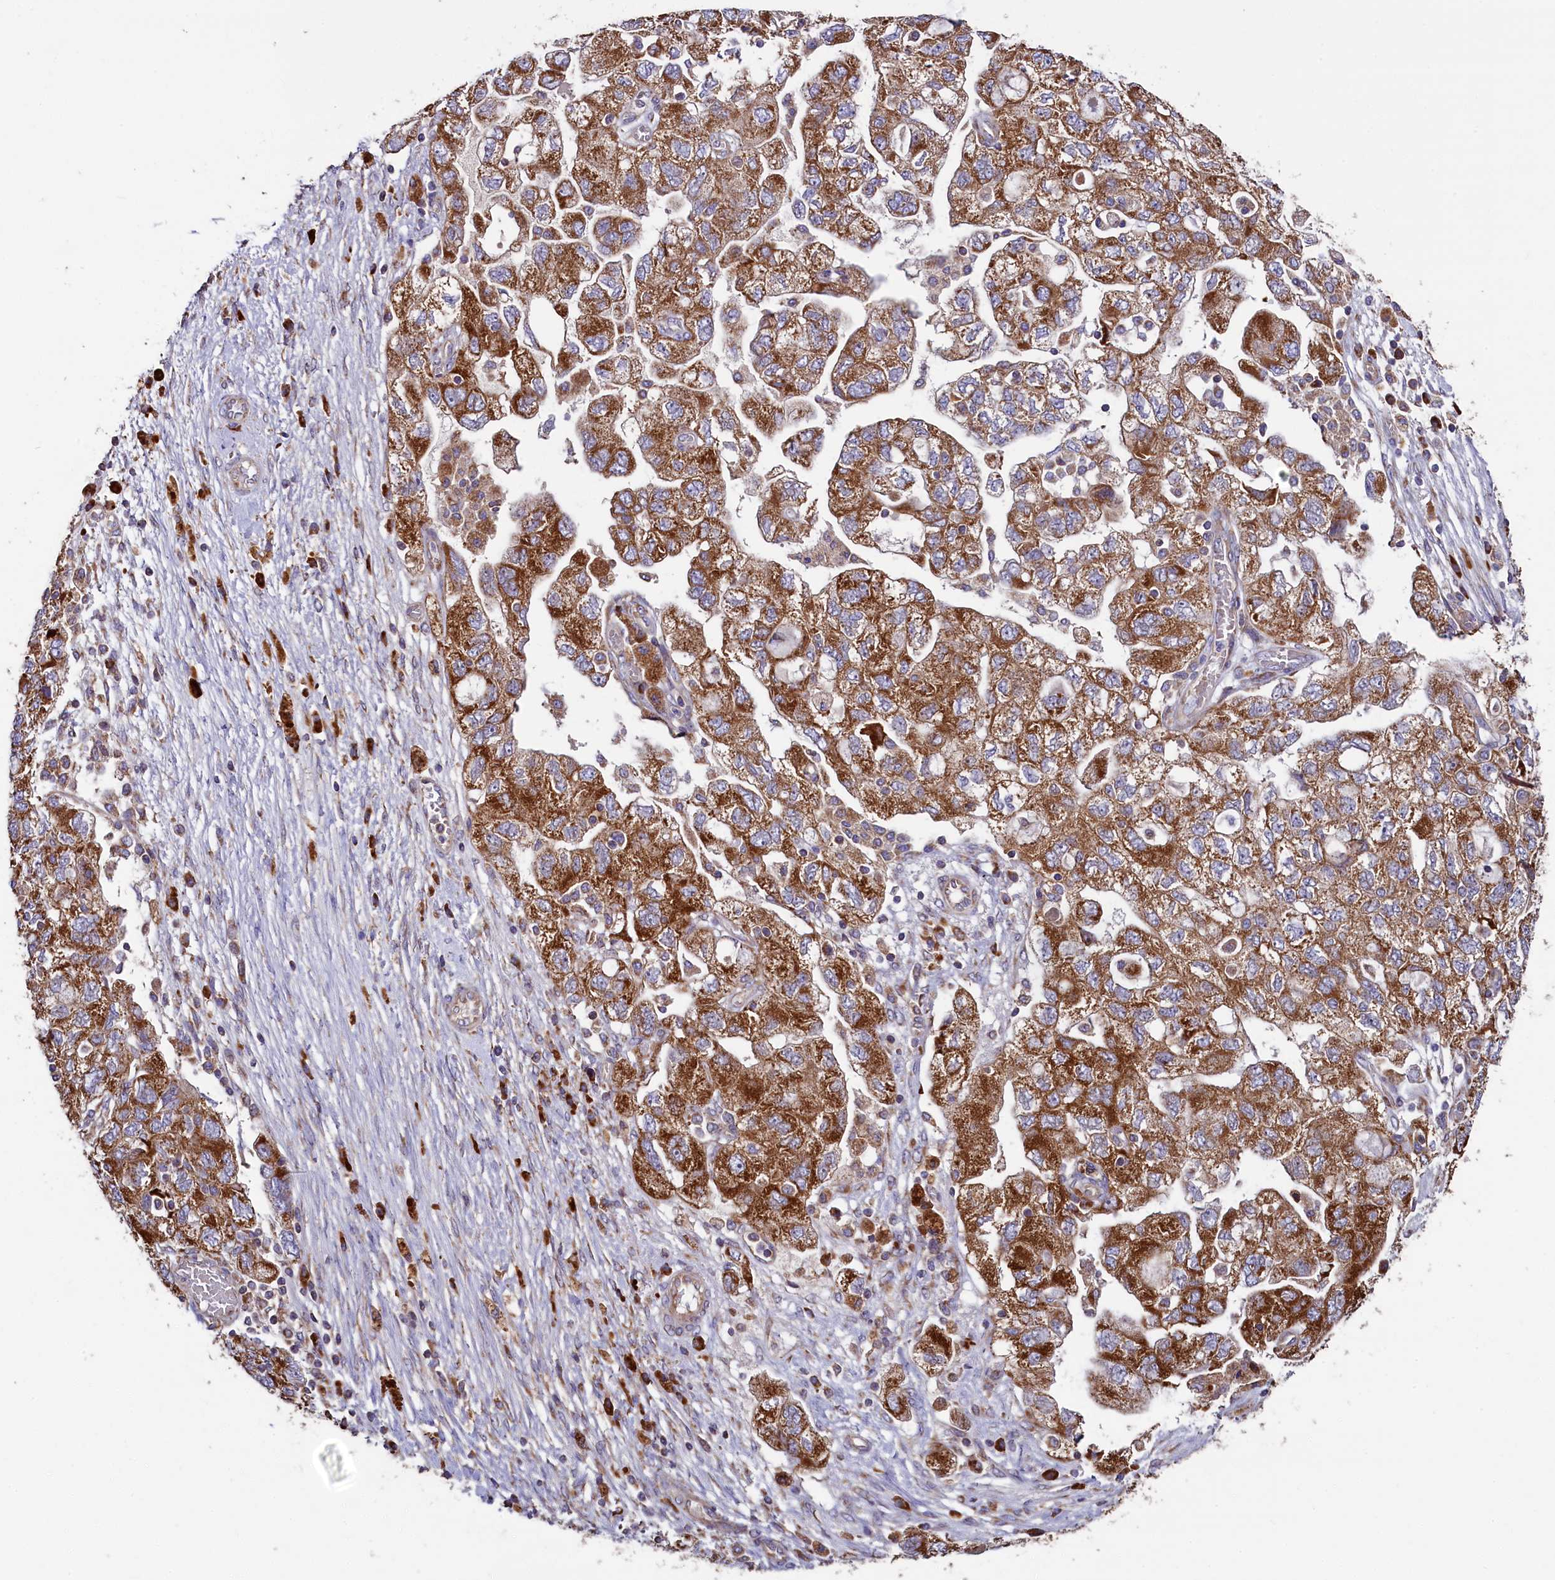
{"staining": {"intensity": "strong", "quantity": ">75%", "location": "cytoplasmic/membranous"}, "tissue": "ovarian cancer", "cell_type": "Tumor cells", "image_type": "cancer", "snomed": [{"axis": "morphology", "description": "Carcinoma, NOS"}, {"axis": "morphology", "description": "Cystadenocarcinoma, serous, NOS"}, {"axis": "topography", "description": "Ovary"}], "caption": "Immunohistochemical staining of ovarian cancer (carcinoma) displays high levels of strong cytoplasmic/membranous protein expression in approximately >75% of tumor cells. (Brightfield microscopy of DAB IHC at high magnification).", "gene": "ZSWIM1", "patient": {"sex": "female", "age": 69}}